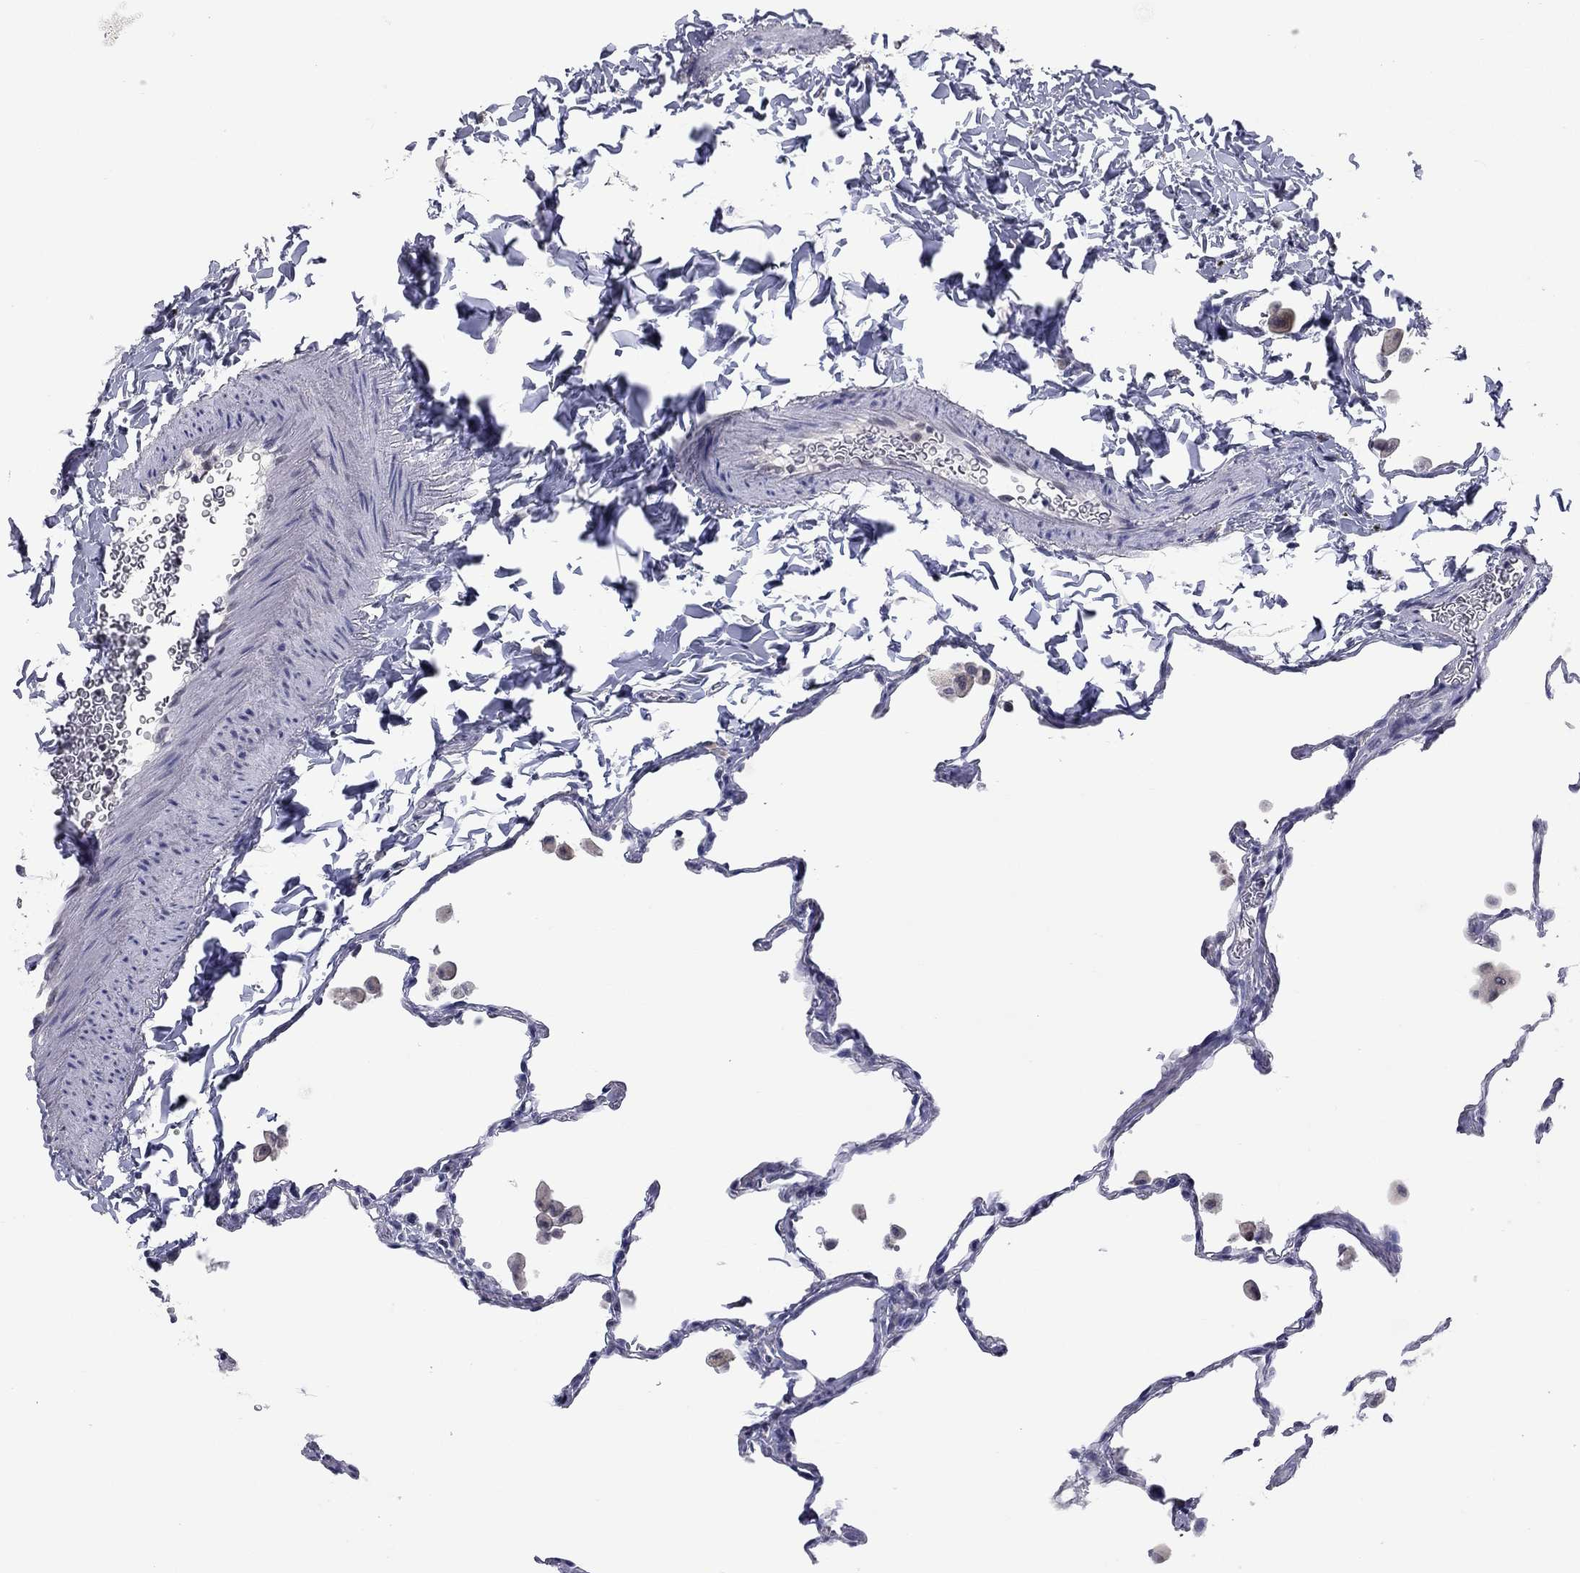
{"staining": {"intensity": "negative", "quantity": "none", "location": "none"}, "tissue": "lung", "cell_type": "Alveolar cells", "image_type": "normal", "snomed": [{"axis": "morphology", "description": "Normal tissue, NOS"}, {"axis": "topography", "description": "Lung"}], "caption": "DAB (3,3'-diaminobenzidine) immunohistochemical staining of normal lung reveals no significant positivity in alveolar cells.", "gene": "SHOC2", "patient": {"sex": "female", "age": 47}}